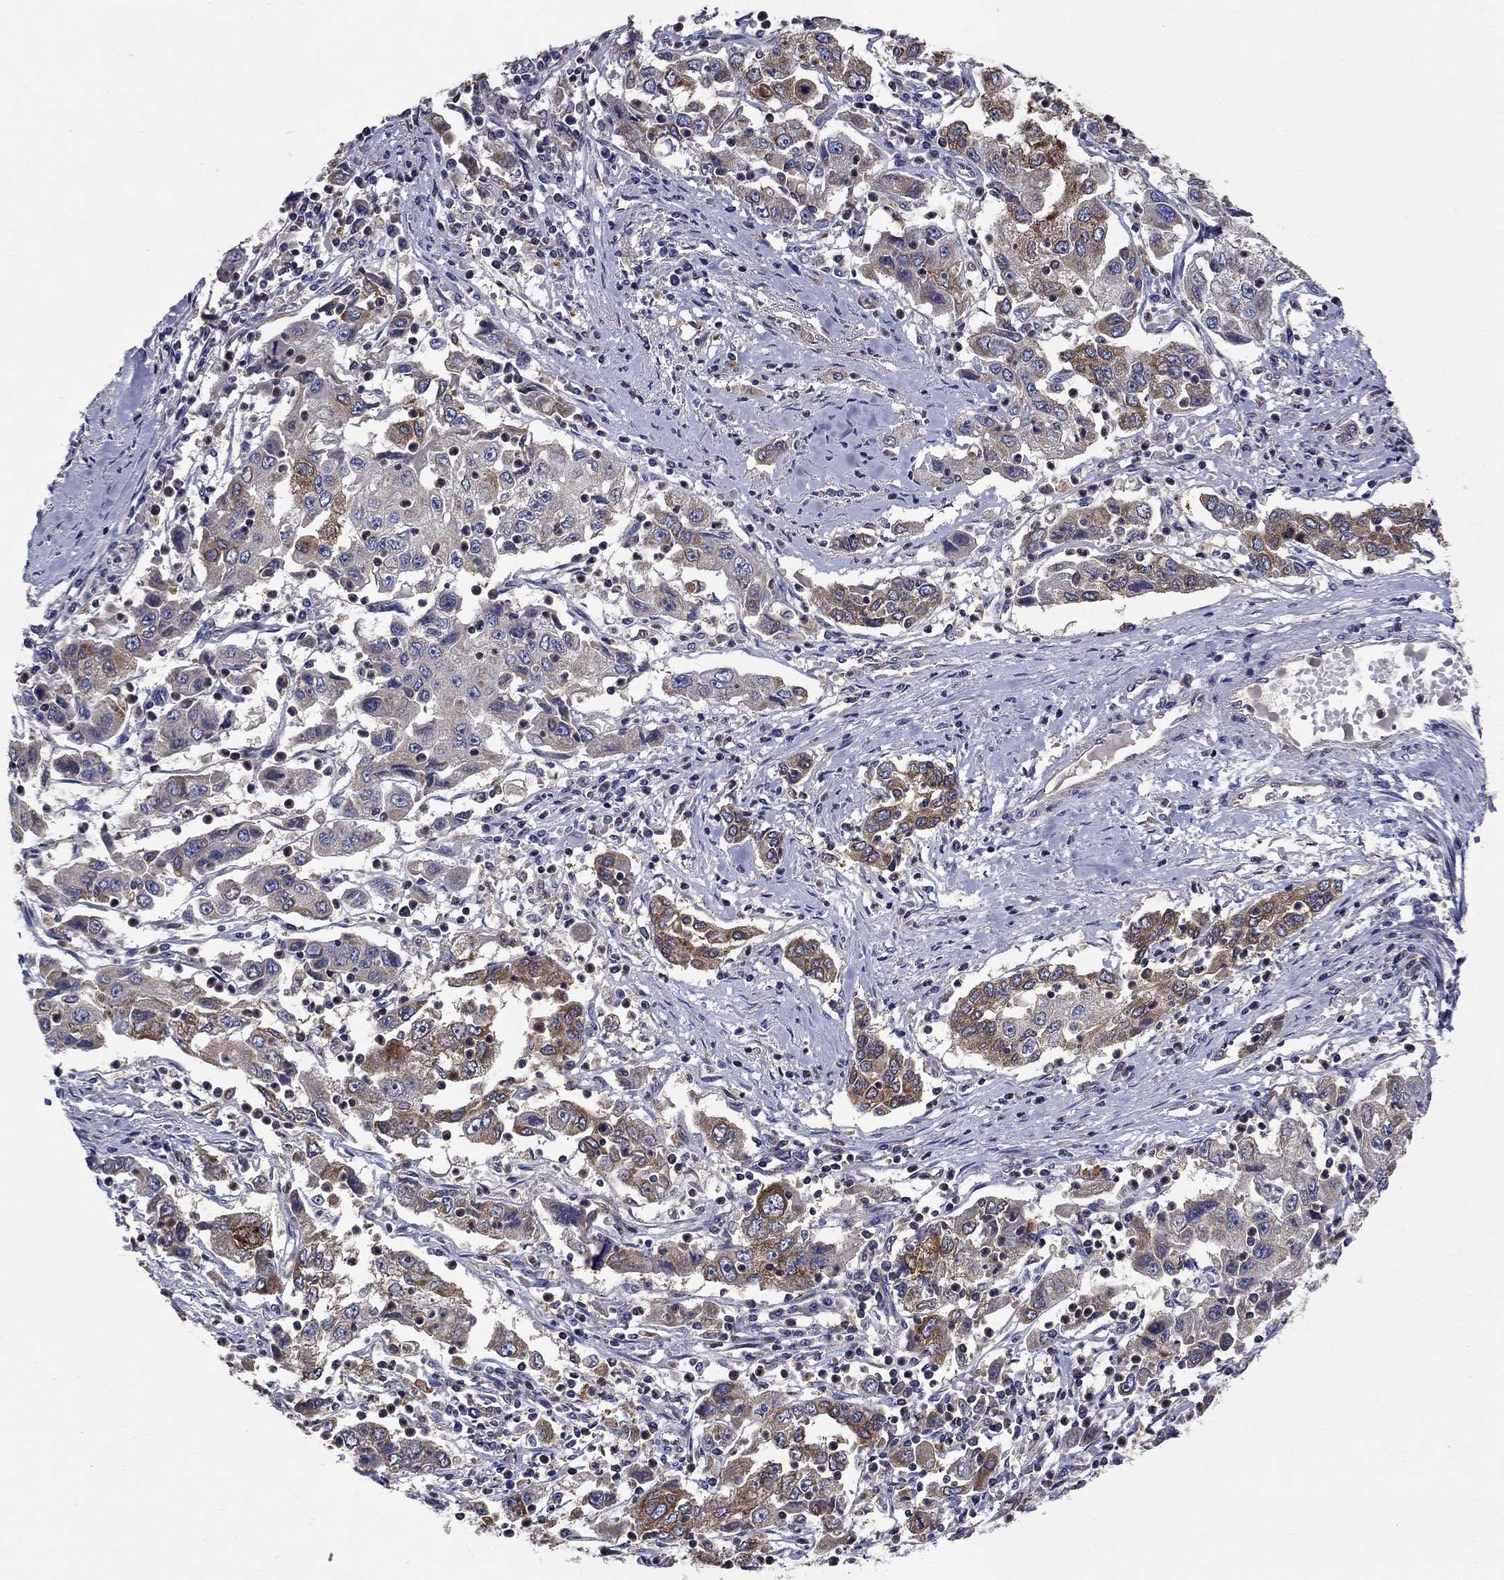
{"staining": {"intensity": "moderate", "quantity": "<25%", "location": "cytoplasmic/membranous"}, "tissue": "cervical cancer", "cell_type": "Tumor cells", "image_type": "cancer", "snomed": [{"axis": "morphology", "description": "Squamous cell carcinoma, NOS"}, {"axis": "topography", "description": "Cervix"}], "caption": "Cervical cancer (squamous cell carcinoma) was stained to show a protein in brown. There is low levels of moderate cytoplasmic/membranous staining in about <25% of tumor cells.", "gene": "GLTP", "patient": {"sex": "female", "age": 36}}